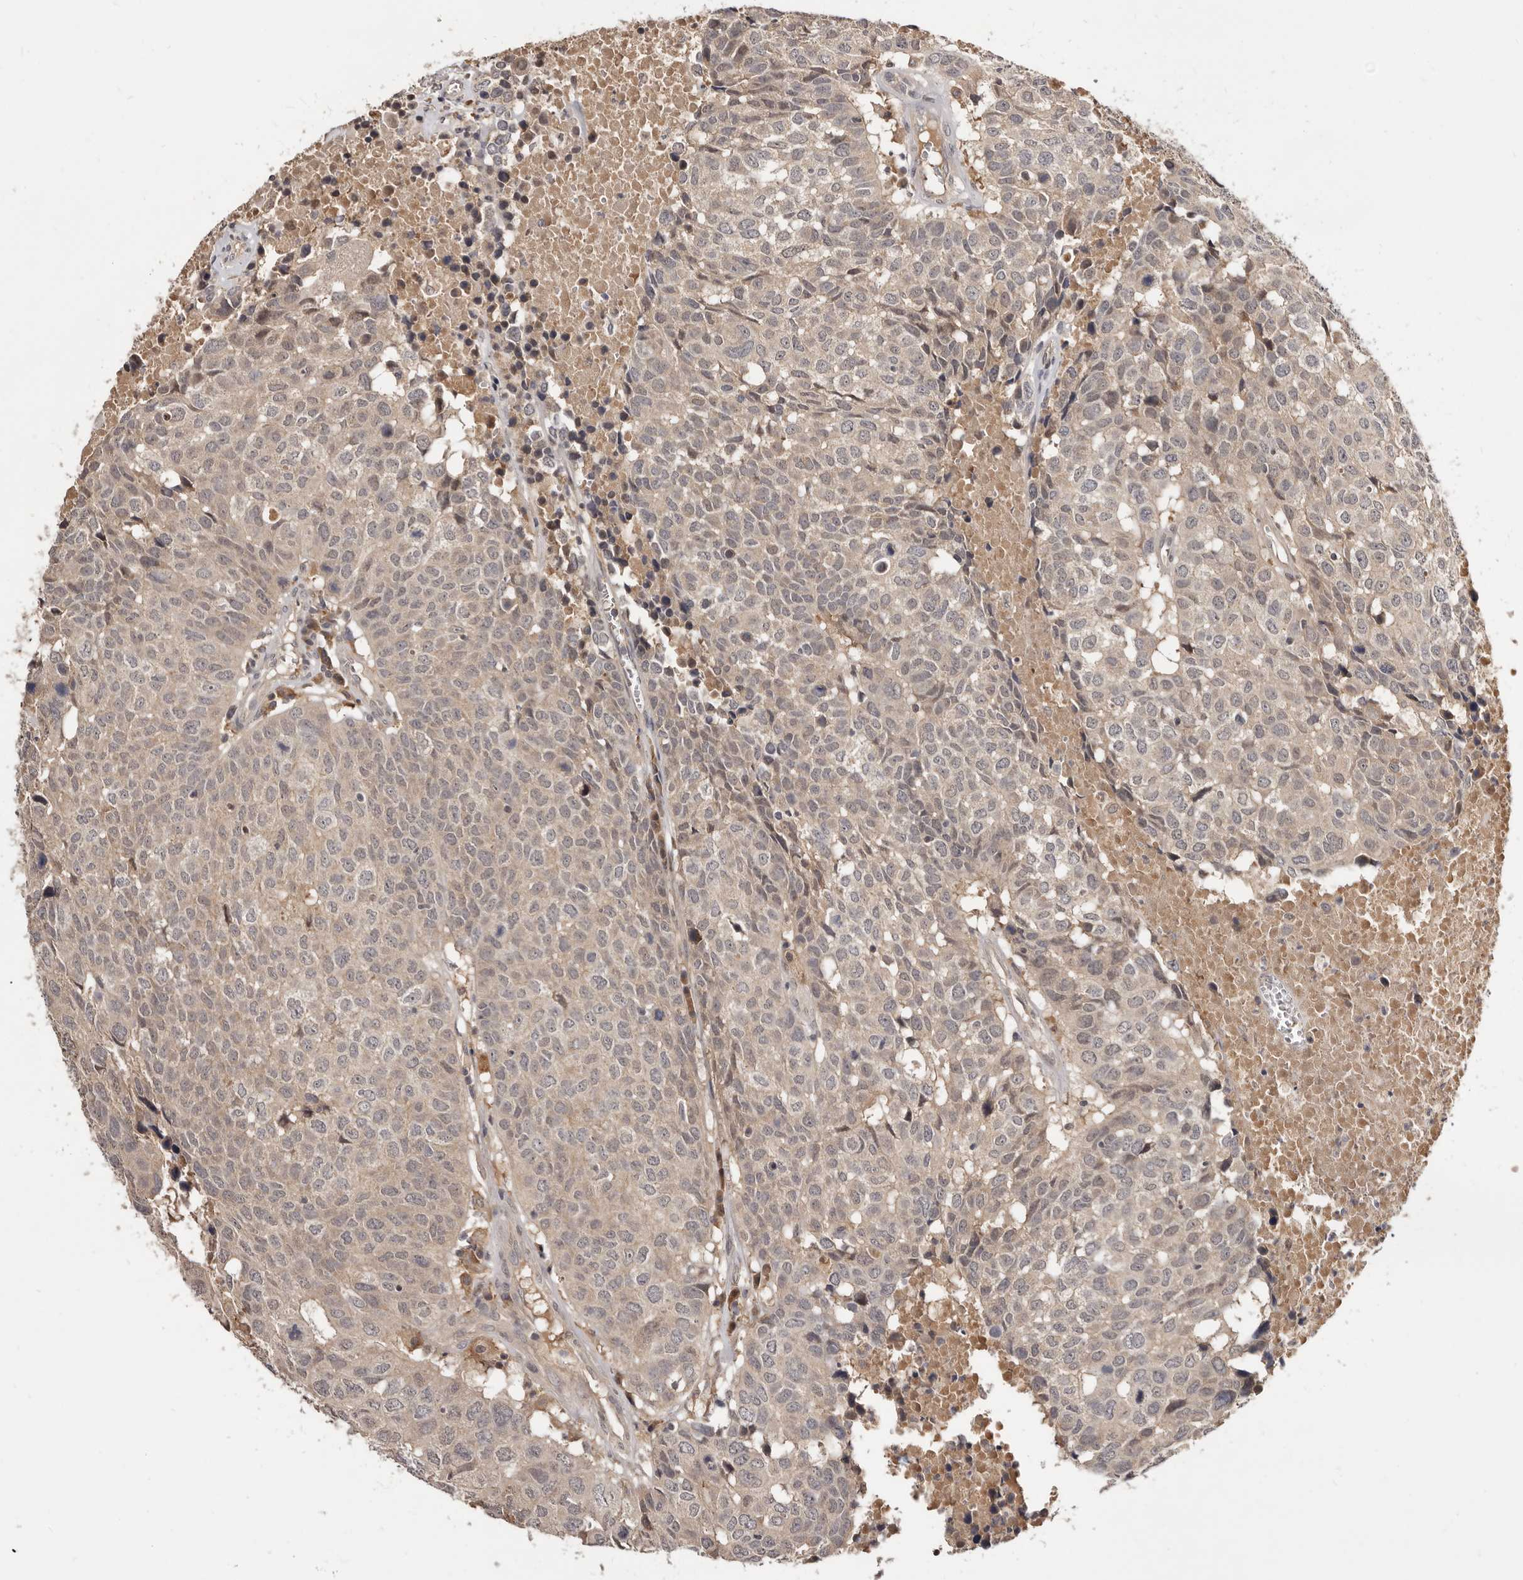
{"staining": {"intensity": "weak", "quantity": ">75%", "location": "cytoplasmic/membranous"}, "tissue": "head and neck cancer", "cell_type": "Tumor cells", "image_type": "cancer", "snomed": [{"axis": "morphology", "description": "Squamous cell carcinoma, NOS"}, {"axis": "topography", "description": "Head-Neck"}], "caption": "Head and neck cancer (squamous cell carcinoma) was stained to show a protein in brown. There is low levels of weak cytoplasmic/membranous expression in approximately >75% of tumor cells.", "gene": "INAVA", "patient": {"sex": "male", "age": 66}}